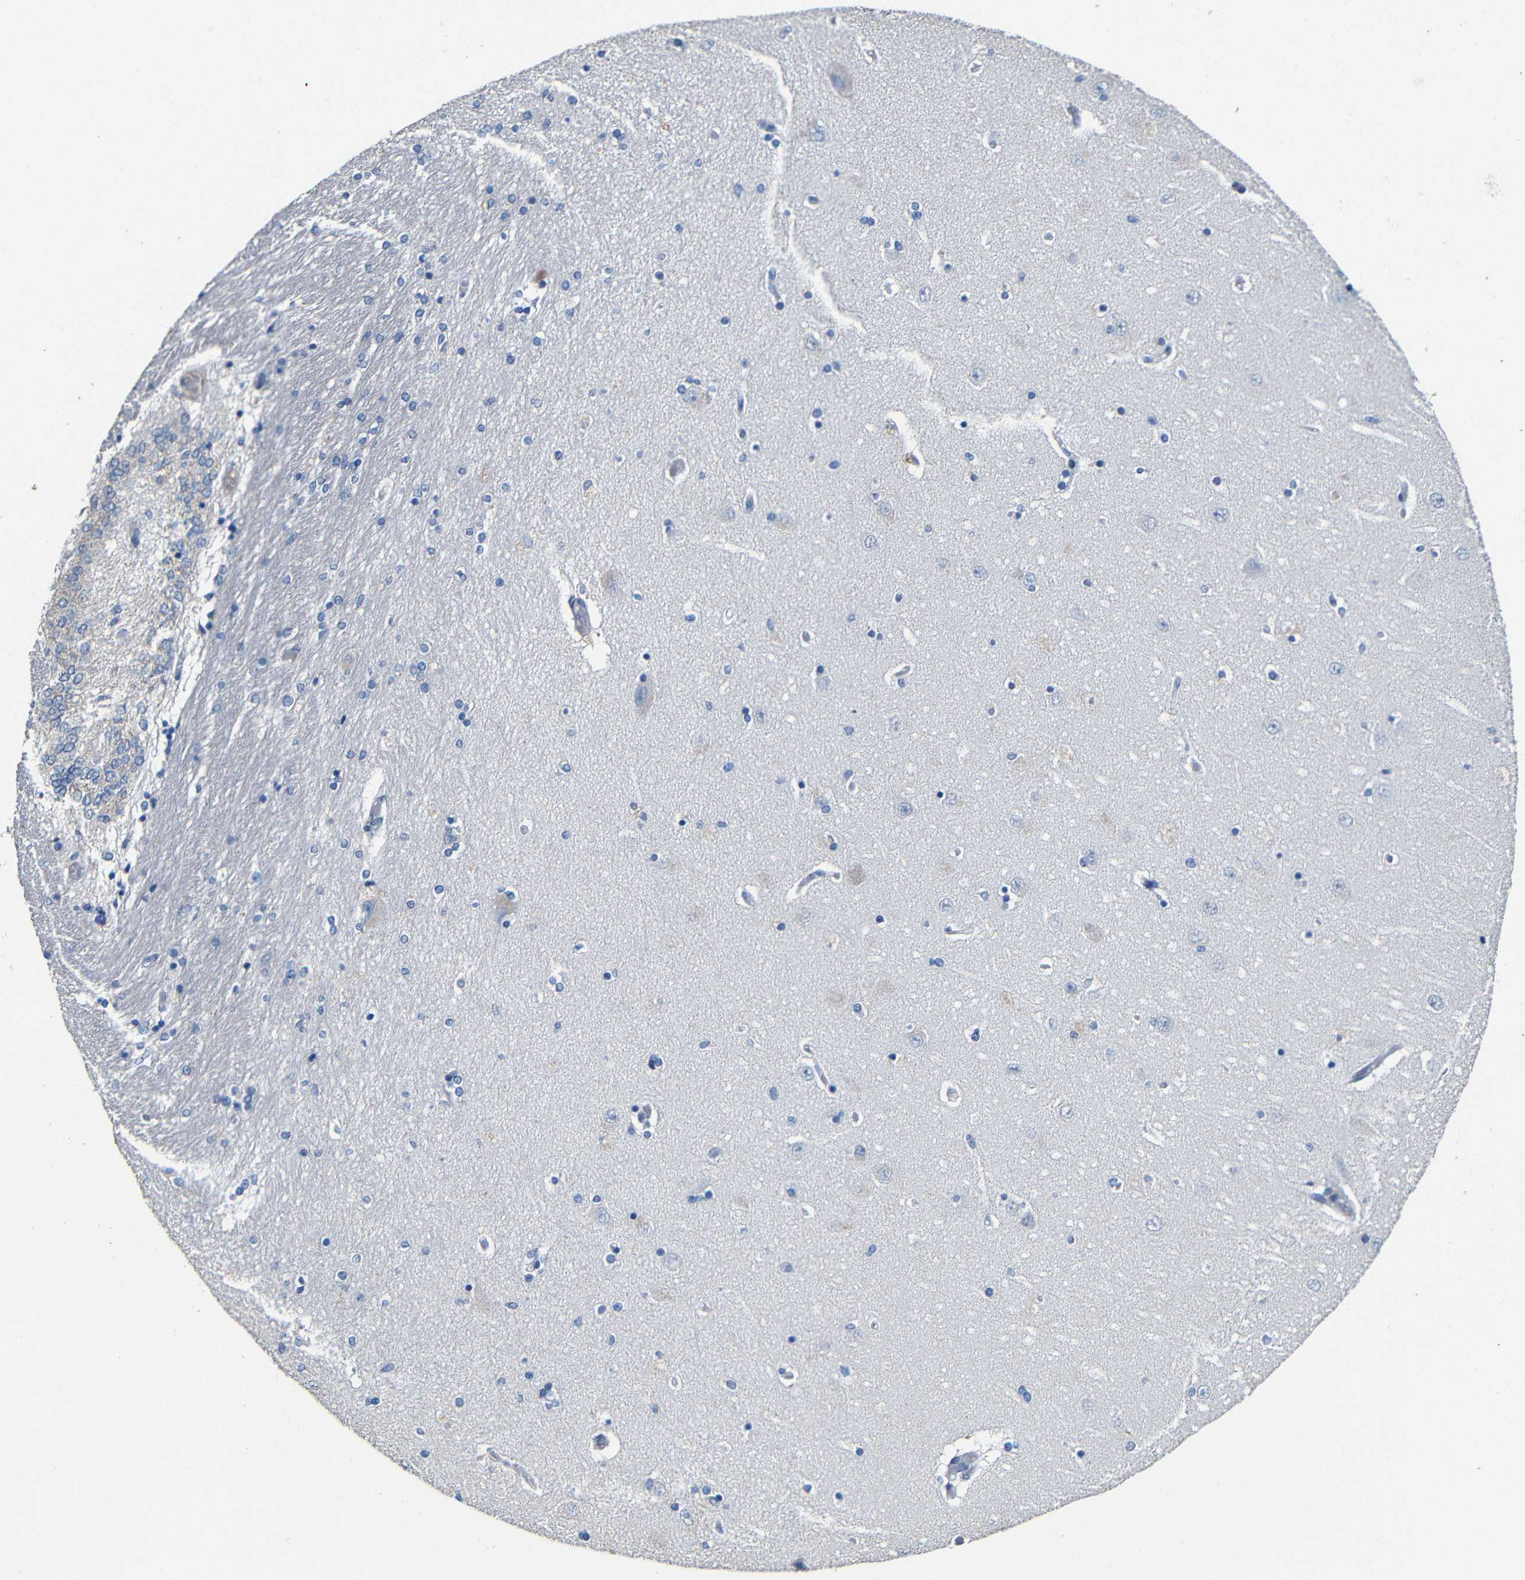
{"staining": {"intensity": "negative", "quantity": "none", "location": "none"}, "tissue": "hippocampus", "cell_type": "Glial cells", "image_type": "normal", "snomed": [{"axis": "morphology", "description": "Normal tissue, NOS"}, {"axis": "topography", "description": "Hippocampus"}], "caption": "Micrograph shows no significant protein positivity in glial cells of normal hippocampus.", "gene": "ACKR2", "patient": {"sex": "female", "age": 54}}